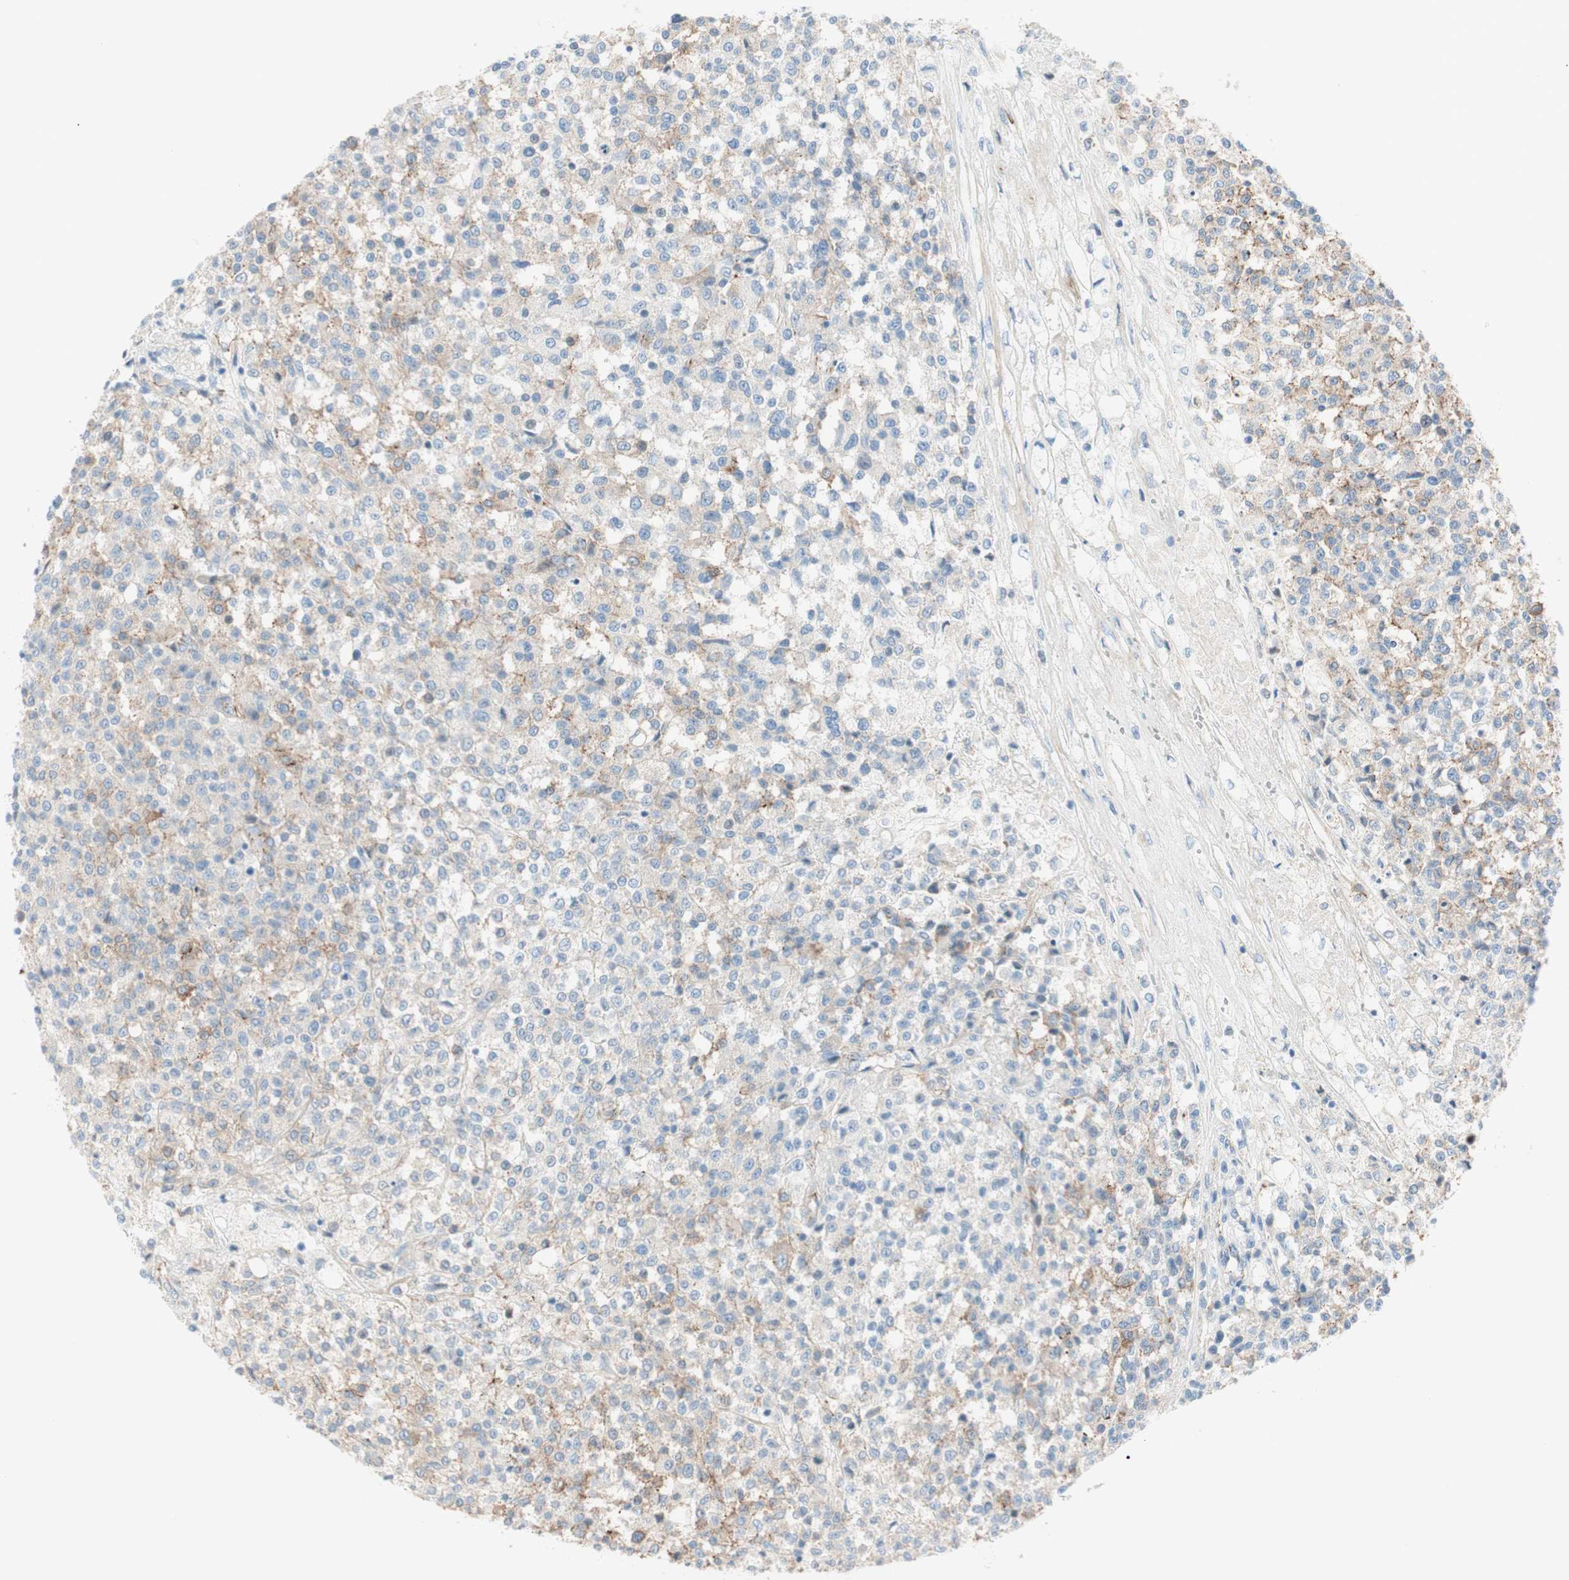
{"staining": {"intensity": "weak", "quantity": "25%-75%", "location": "cytoplasmic/membranous"}, "tissue": "testis cancer", "cell_type": "Tumor cells", "image_type": "cancer", "snomed": [{"axis": "morphology", "description": "Seminoma, NOS"}, {"axis": "topography", "description": "Testis"}], "caption": "Testis cancer (seminoma) stained with a brown dye exhibits weak cytoplasmic/membranous positive positivity in approximately 25%-75% of tumor cells.", "gene": "TJP1", "patient": {"sex": "male", "age": 59}}